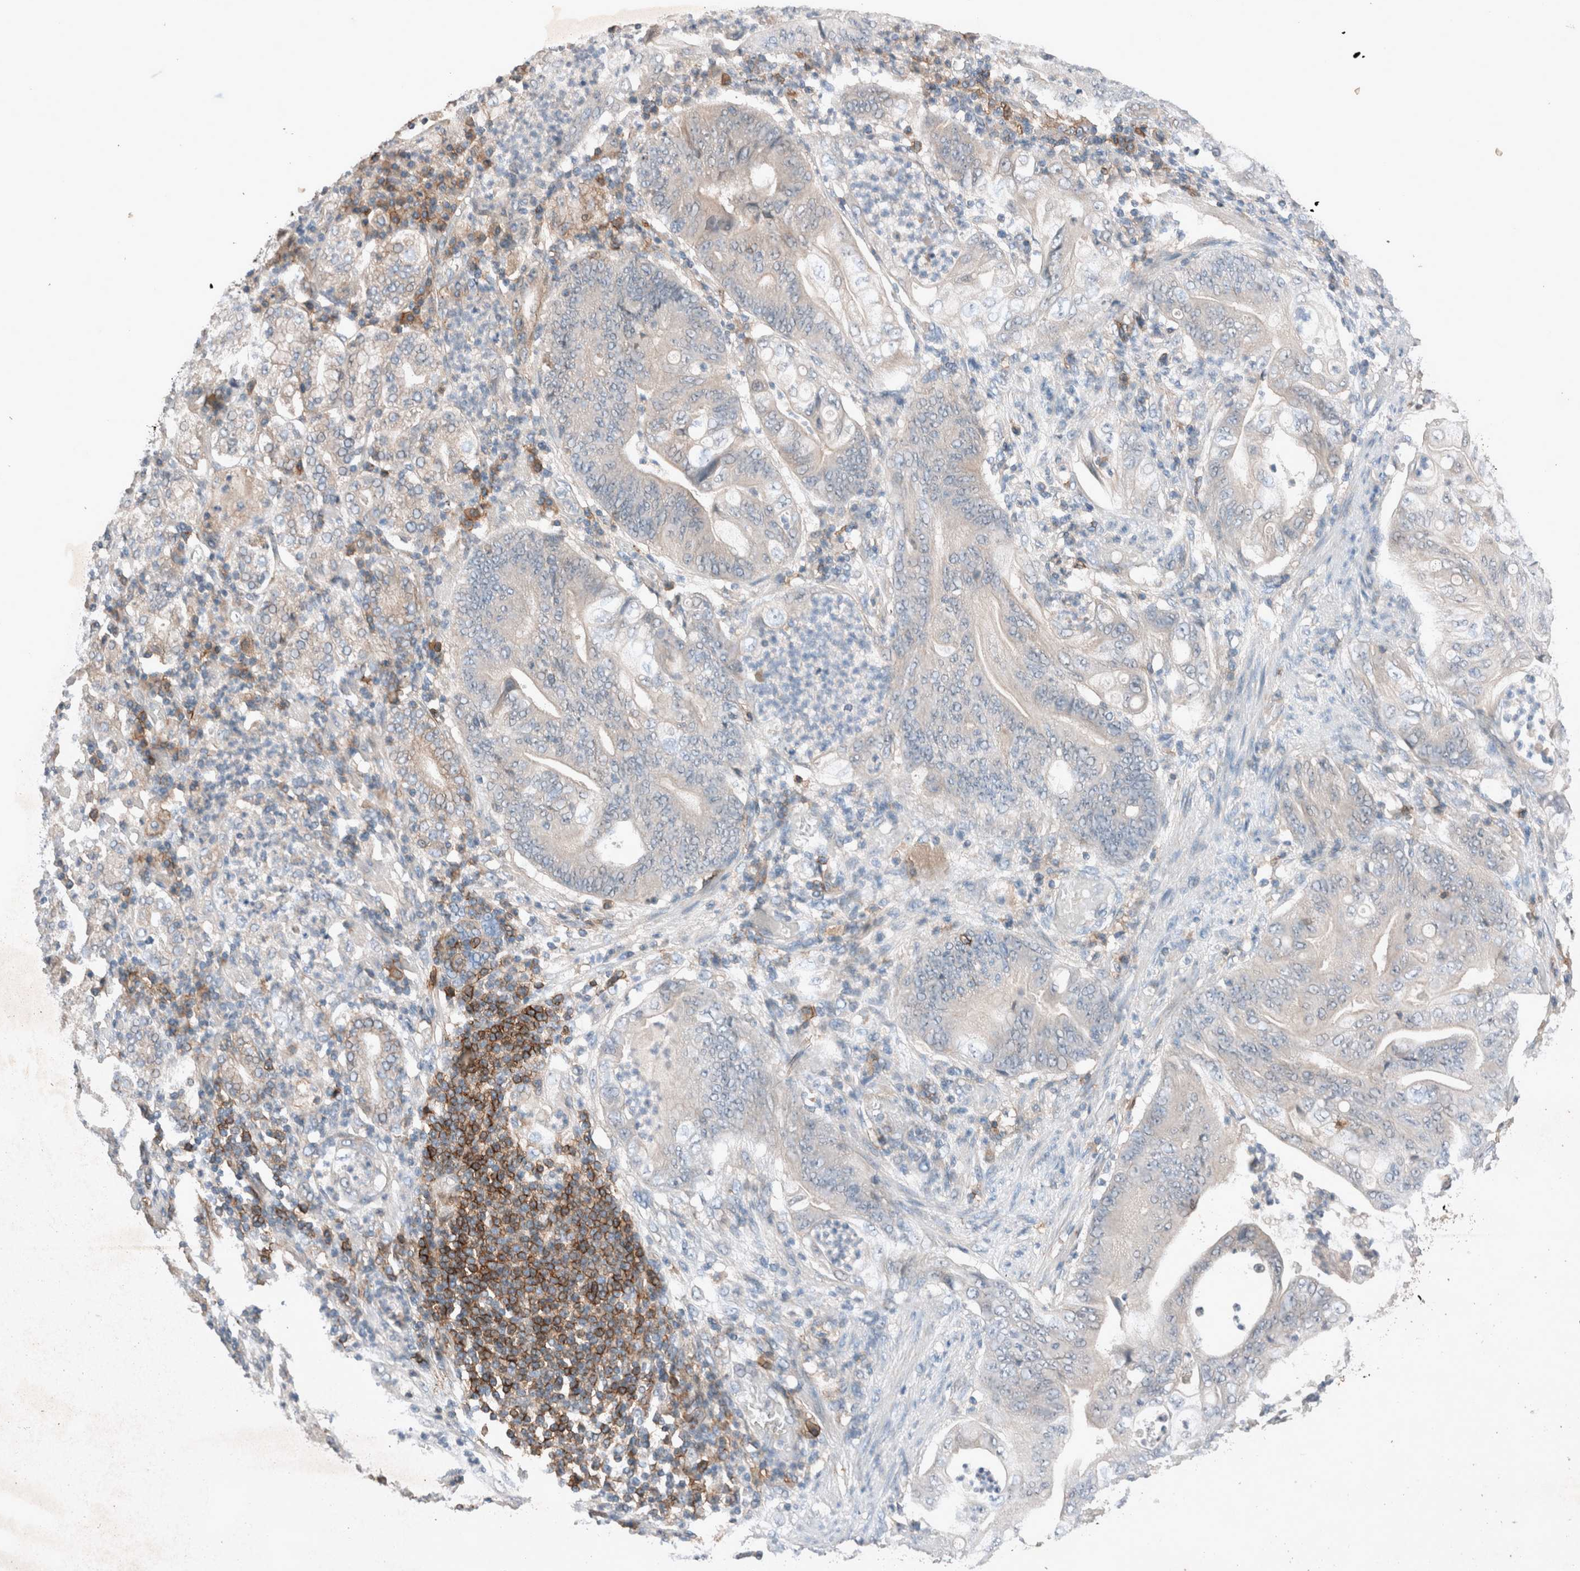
{"staining": {"intensity": "negative", "quantity": "none", "location": "none"}, "tissue": "stomach cancer", "cell_type": "Tumor cells", "image_type": "cancer", "snomed": [{"axis": "morphology", "description": "Adenocarcinoma, NOS"}, {"axis": "topography", "description": "Stomach"}], "caption": "Protein analysis of stomach cancer exhibits no significant positivity in tumor cells.", "gene": "UGCG", "patient": {"sex": "female", "age": 73}}